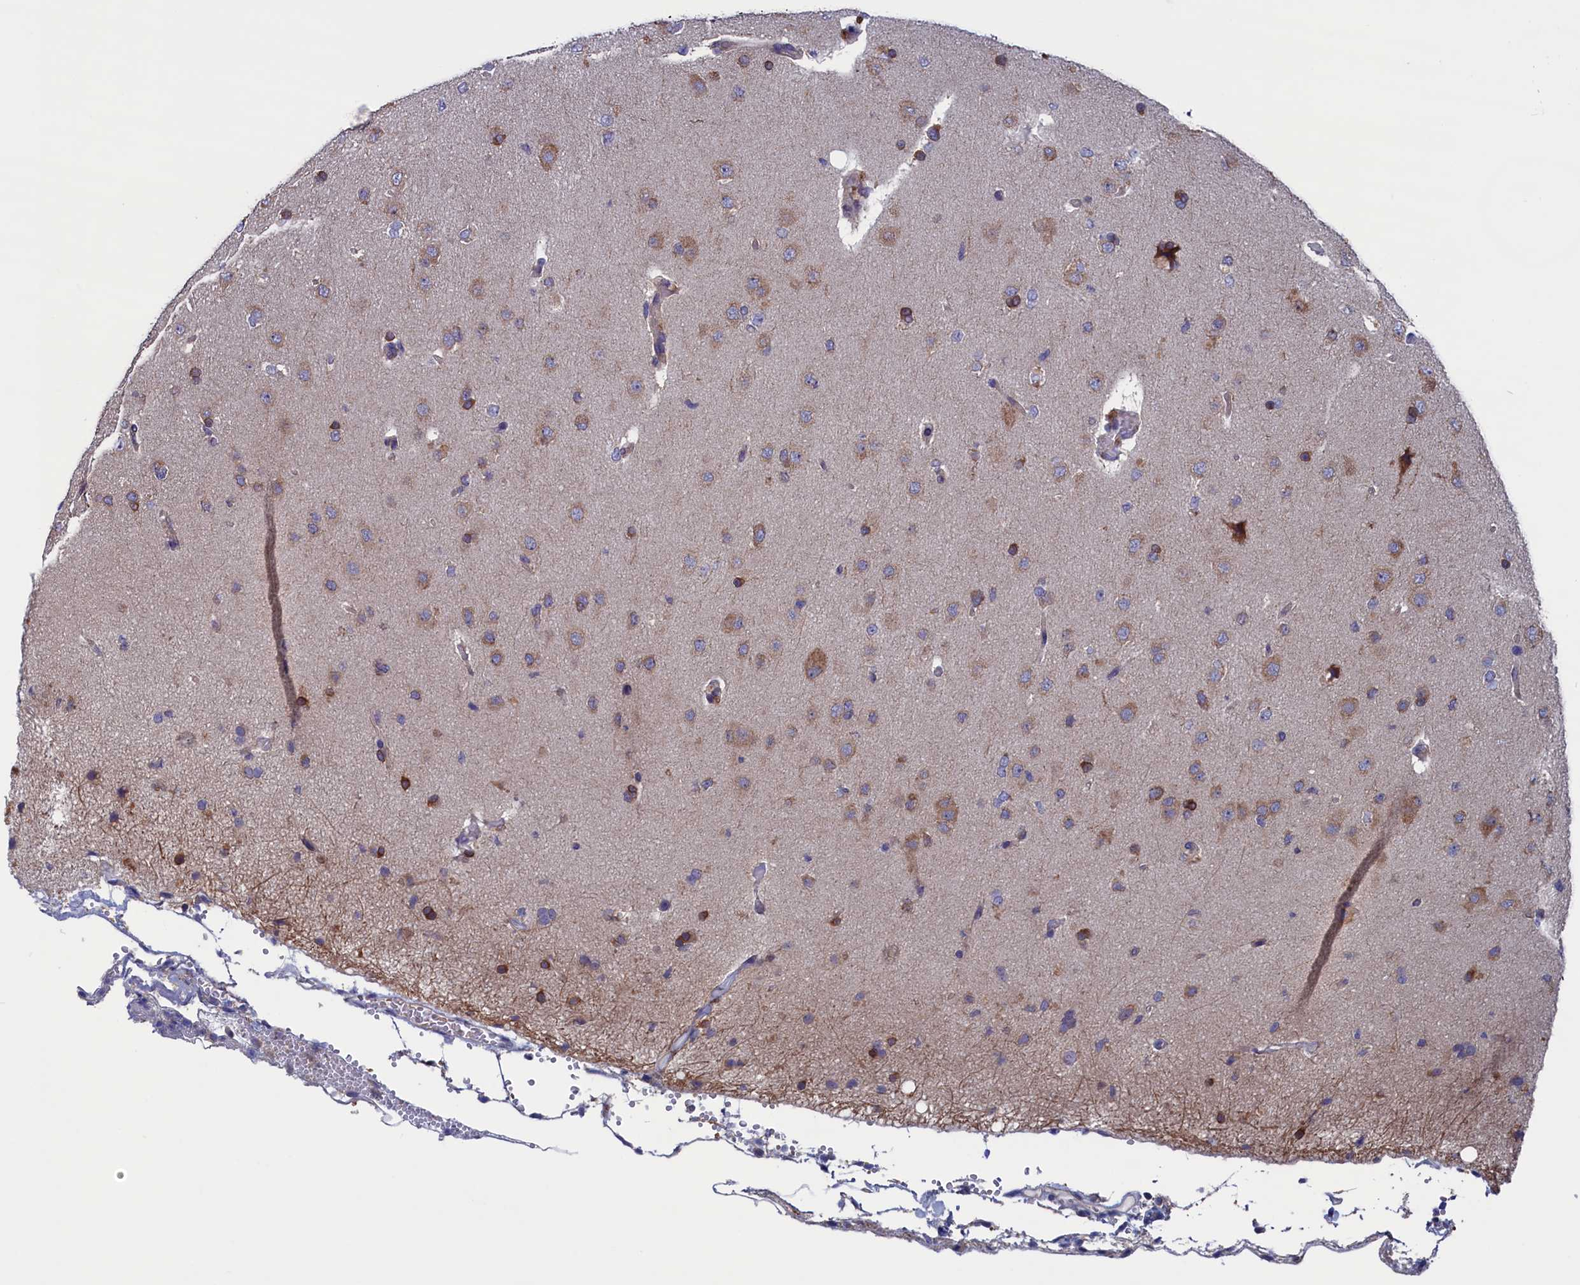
{"staining": {"intensity": "moderate", "quantity": "25%-75%", "location": "cytoplasmic/membranous"}, "tissue": "glioma", "cell_type": "Tumor cells", "image_type": "cancer", "snomed": [{"axis": "morphology", "description": "Glioma, malignant, High grade"}, {"axis": "topography", "description": "Brain"}], "caption": "Malignant glioma (high-grade) tissue exhibits moderate cytoplasmic/membranous staining in approximately 25%-75% of tumor cells, visualized by immunohistochemistry. (DAB = brown stain, brightfield microscopy at high magnification).", "gene": "SPATA13", "patient": {"sex": "male", "age": 72}}